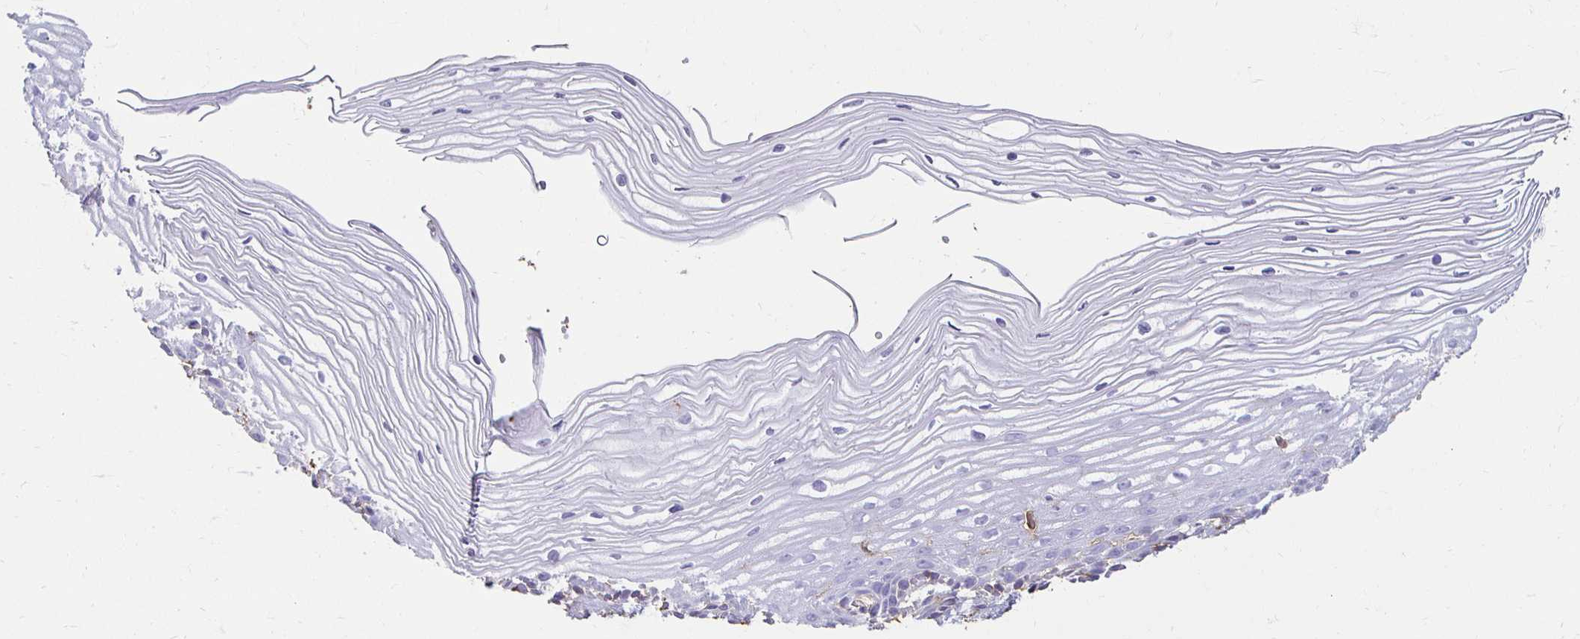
{"staining": {"intensity": "negative", "quantity": "none", "location": "none"}, "tissue": "cervix", "cell_type": "Squamous epithelial cells", "image_type": "normal", "snomed": [{"axis": "morphology", "description": "Normal tissue, NOS"}, {"axis": "topography", "description": "Cervix"}], "caption": "Immunohistochemistry (IHC) image of benign cervix: human cervix stained with DAB demonstrates no significant protein staining in squamous epithelial cells.", "gene": "TAS1R3", "patient": {"sex": "female", "age": 40}}